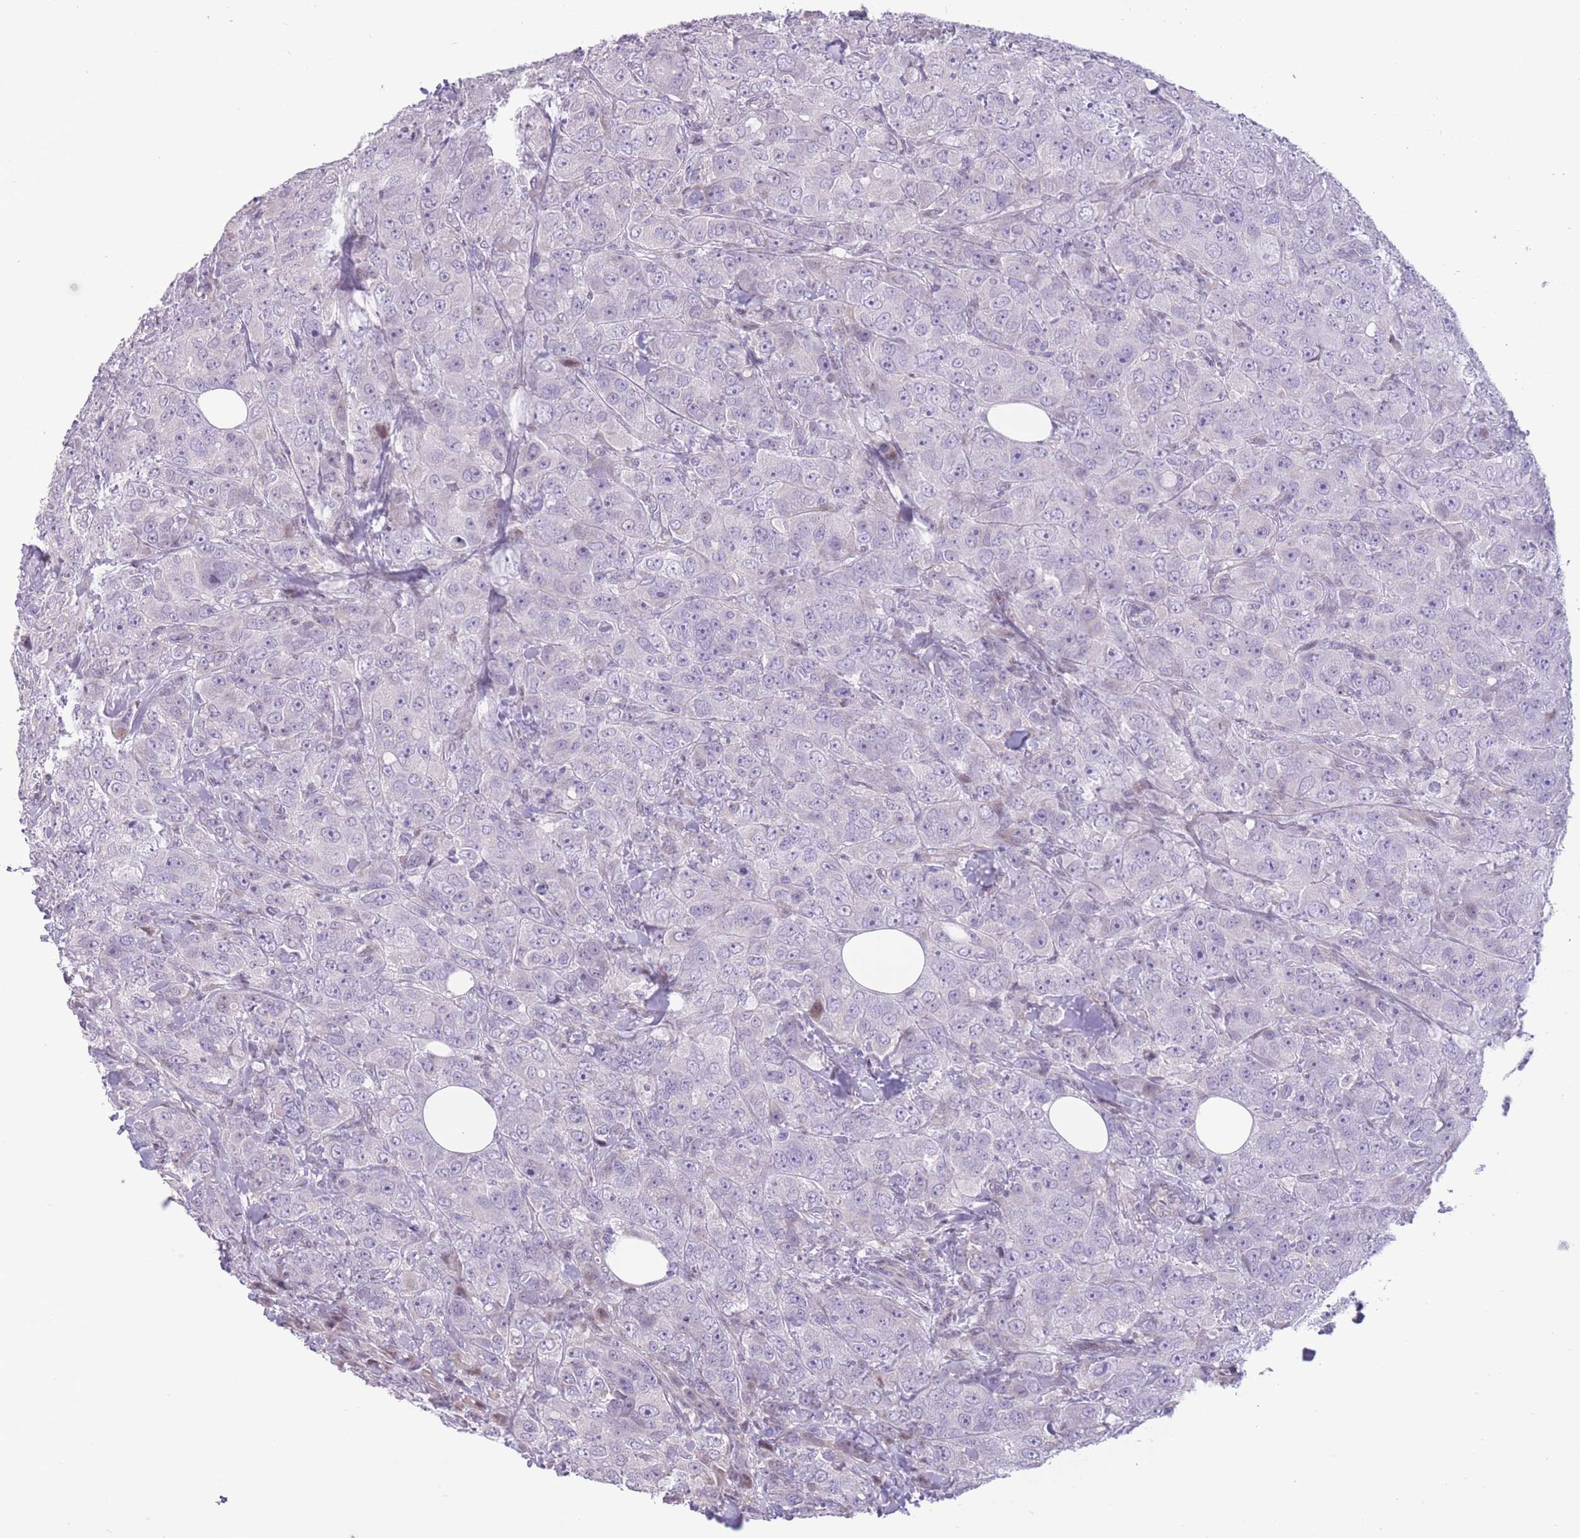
{"staining": {"intensity": "negative", "quantity": "none", "location": "none"}, "tissue": "breast cancer", "cell_type": "Tumor cells", "image_type": "cancer", "snomed": [{"axis": "morphology", "description": "Duct carcinoma"}, {"axis": "topography", "description": "Breast"}], "caption": "High power microscopy image of an IHC image of breast invasive ductal carcinoma, revealing no significant staining in tumor cells. The staining is performed using DAB brown chromogen with nuclei counter-stained in using hematoxylin.", "gene": "WDR70", "patient": {"sex": "female", "age": 43}}